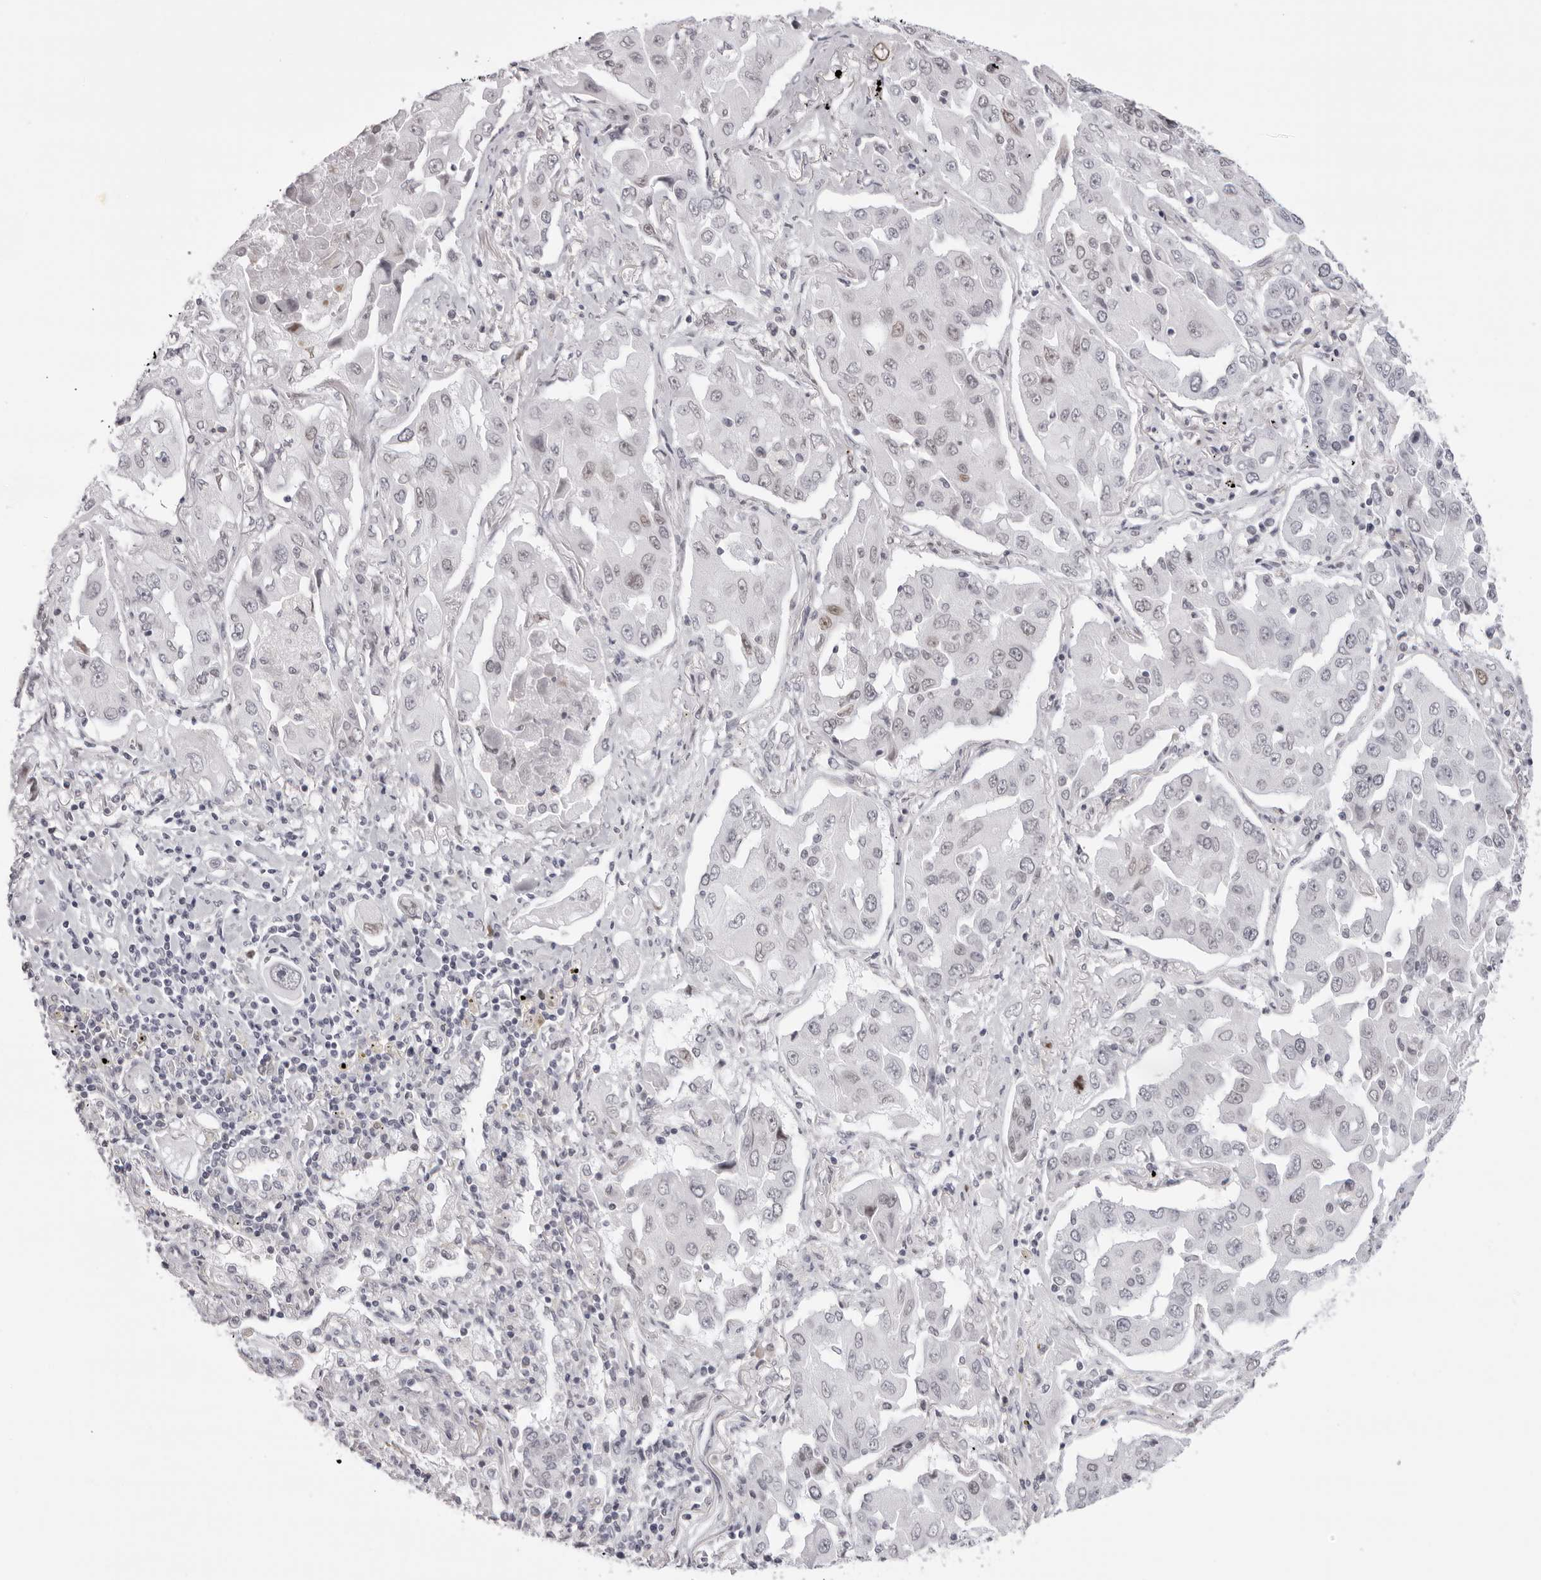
{"staining": {"intensity": "weak", "quantity": "<25%", "location": "nuclear"}, "tissue": "lung cancer", "cell_type": "Tumor cells", "image_type": "cancer", "snomed": [{"axis": "morphology", "description": "Adenocarcinoma, NOS"}, {"axis": "topography", "description": "Lung"}], "caption": "The immunohistochemistry (IHC) photomicrograph has no significant expression in tumor cells of lung cancer tissue.", "gene": "MAFK", "patient": {"sex": "female", "age": 65}}